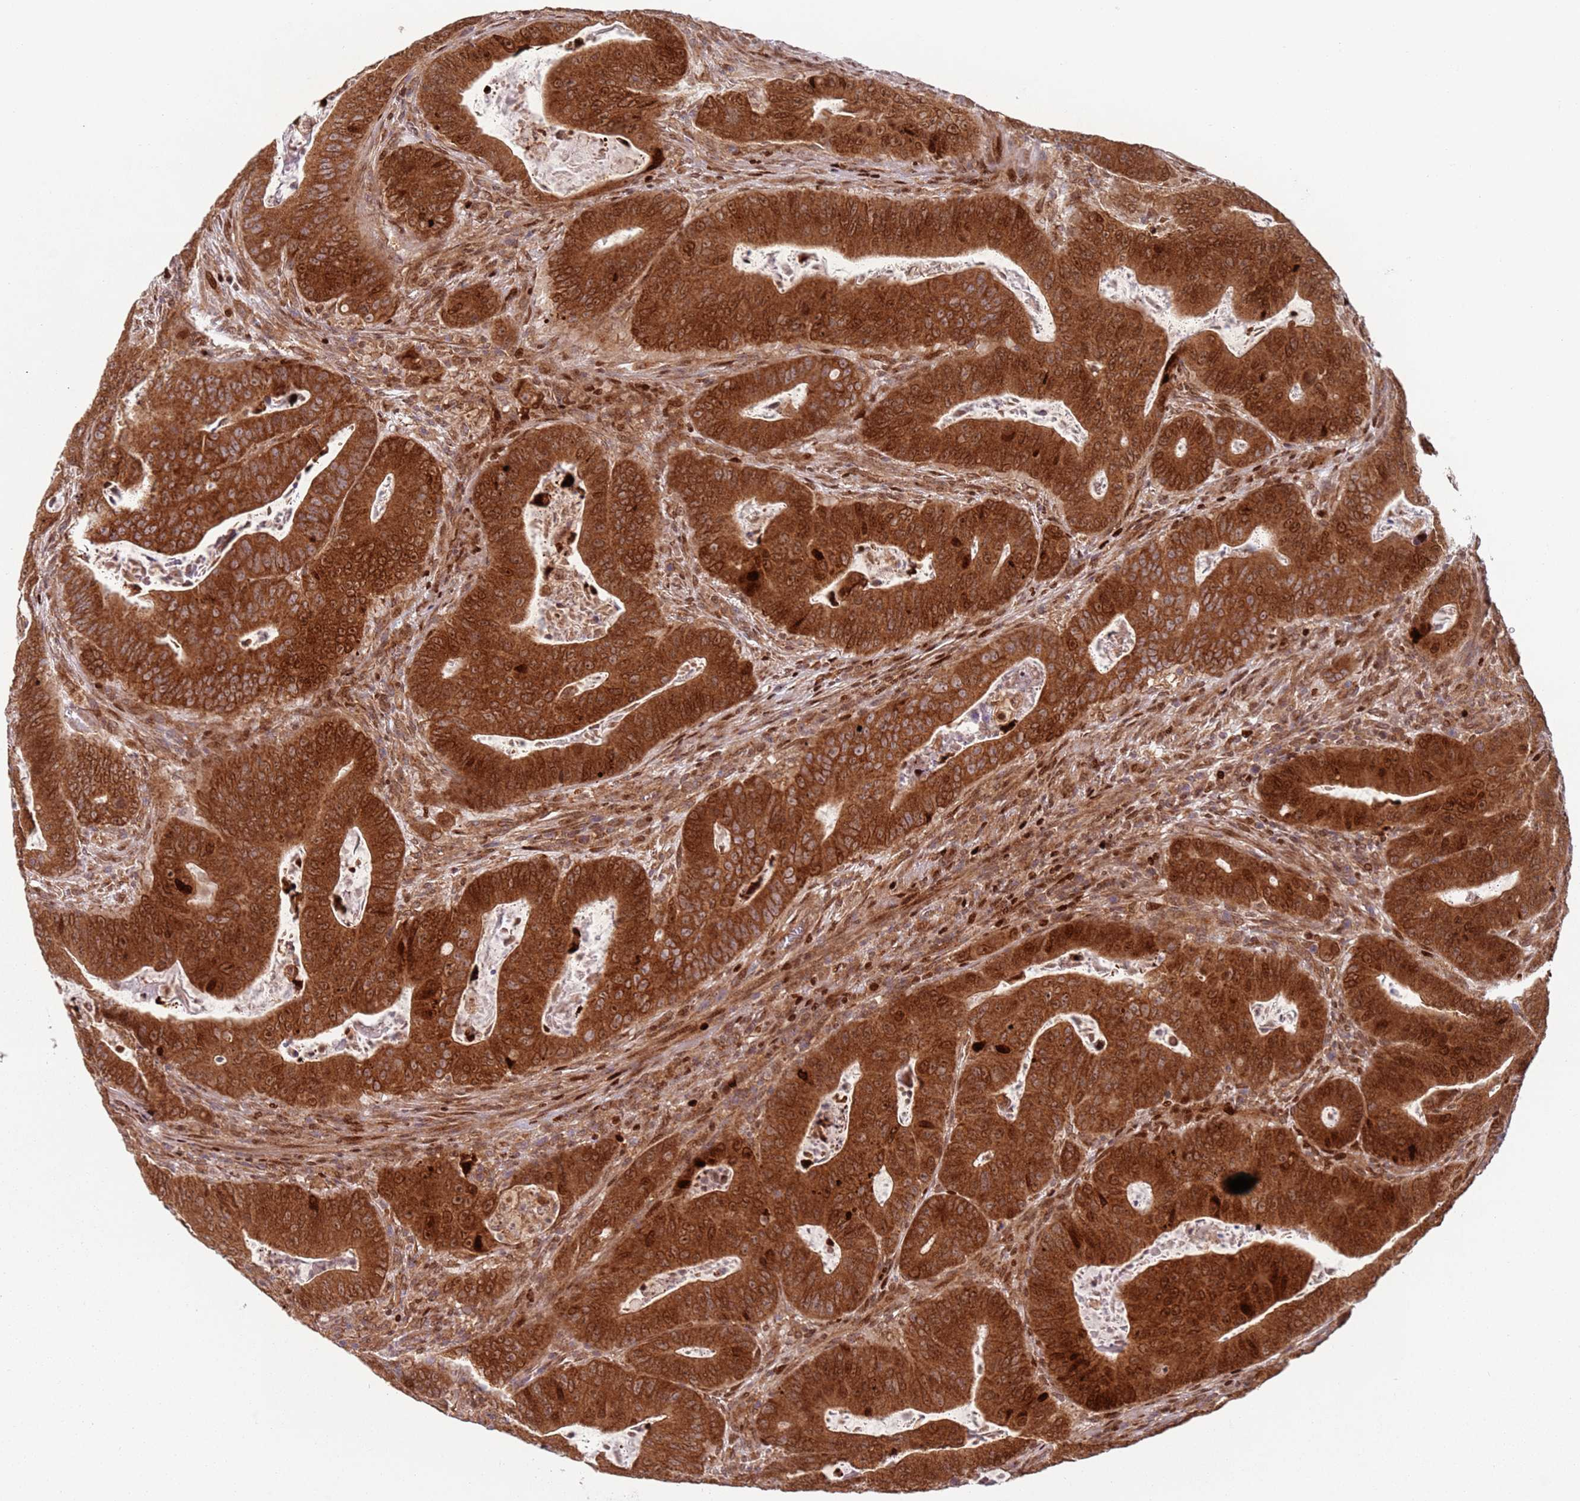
{"staining": {"intensity": "strong", "quantity": ">75%", "location": "cytoplasmic/membranous,nuclear"}, "tissue": "colorectal cancer", "cell_type": "Tumor cells", "image_type": "cancer", "snomed": [{"axis": "morphology", "description": "Adenocarcinoma, NOS"}, {"axis": "topography", "description": "Rectum"}], "caption": "Protein expression analysis of human colorectal cancer (adenocarcinoma) reveals strong cytoplasmic/membranous and nuclear positivity in about >75% of tumor cells.", "gene": "HNRNPLL", "patient": {"sex": "female", "age": 75}}